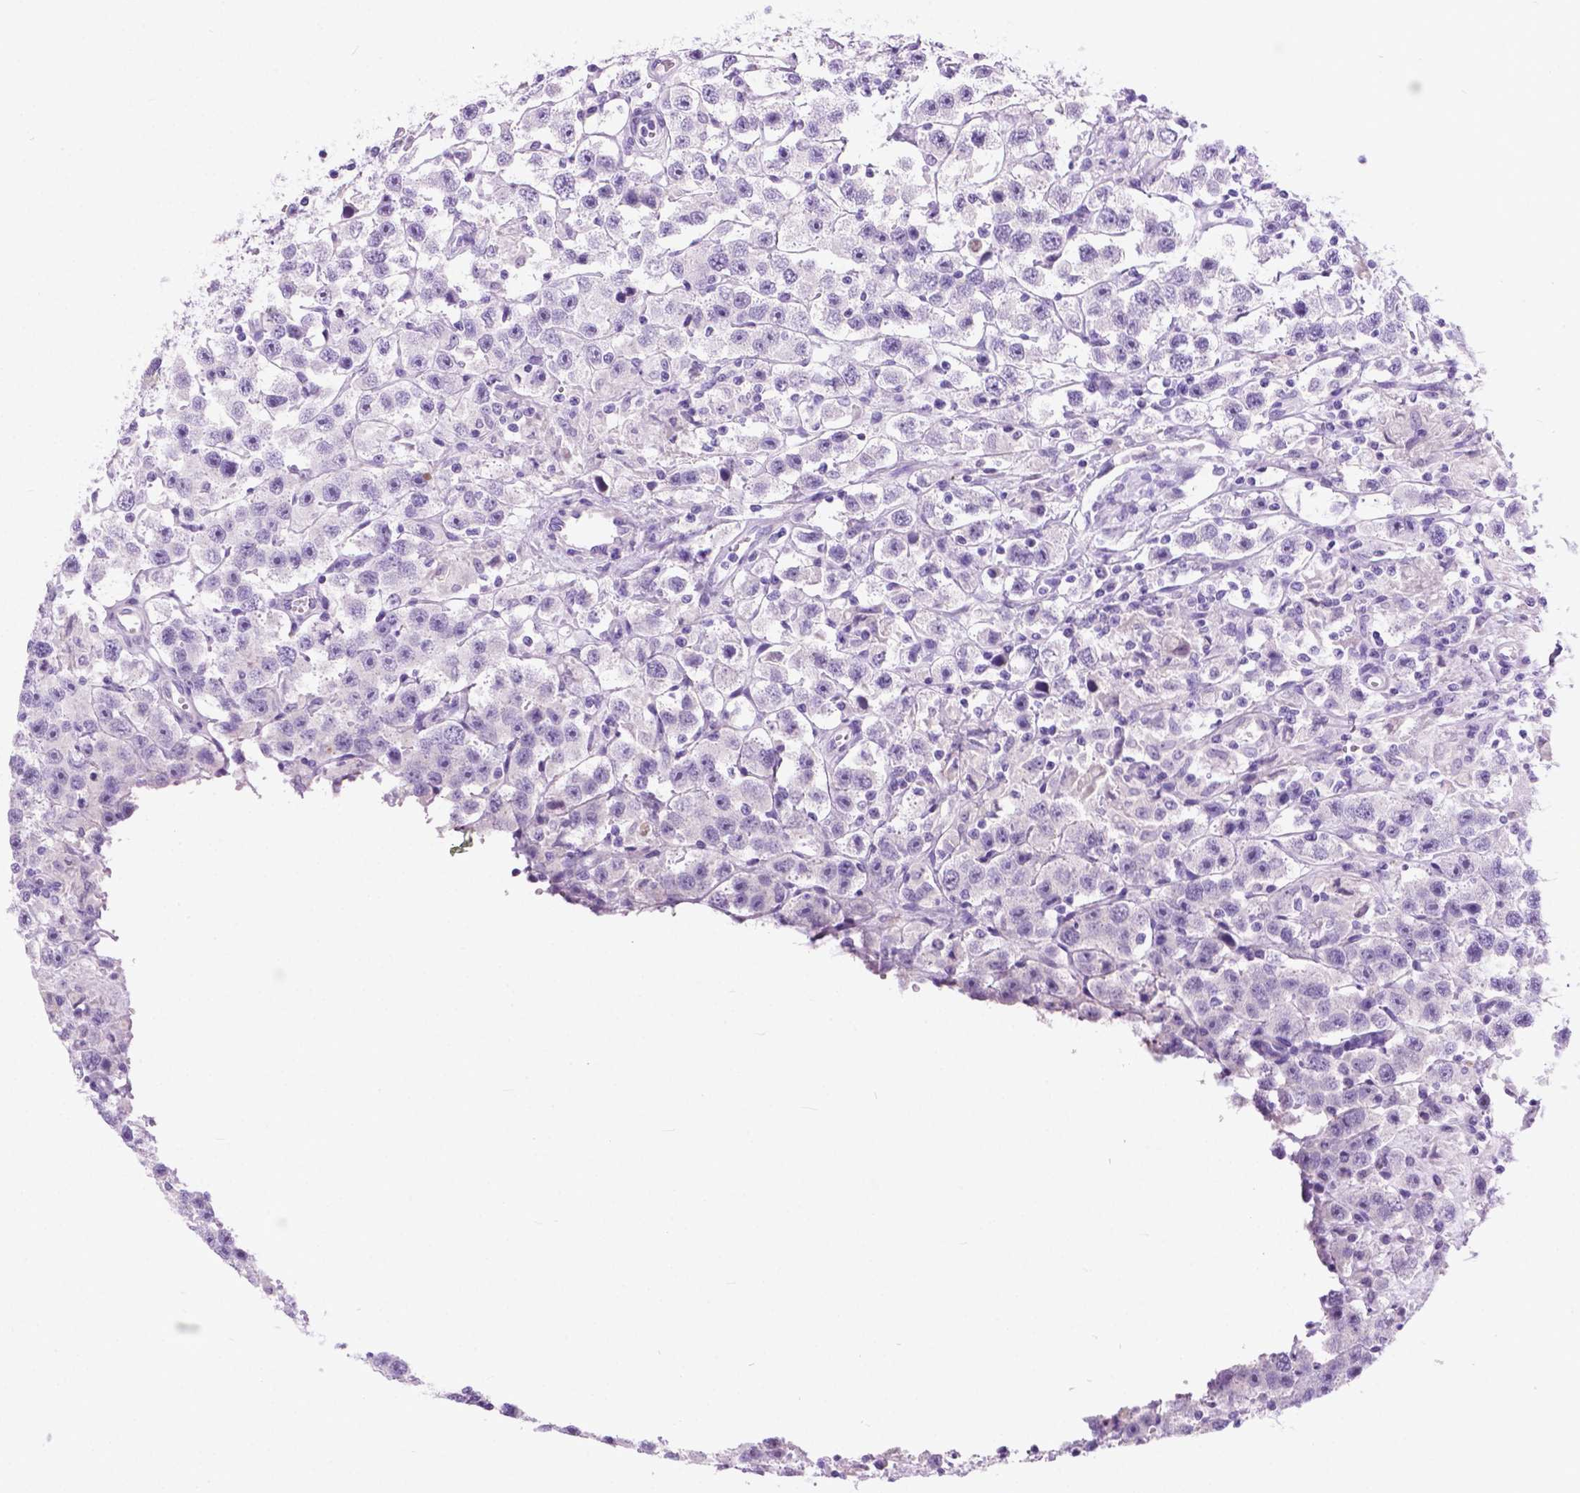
{"staining": {"intensity": "negative", "quantity": "none", "location": "none"}, "tissue": "testis cancer", "cell_type": "Tumor cells", "image_type": "cancer", "snomed": [{"axis": "morphology", "description": "Seminoma, NOS"}, {"axis": "topography", "description": "Testis"}], "caption": "The micrograph exhibits no staining of tumor cells in testis cancer (seminoma). Nuclei are stained in blue.", "gene": "ARMS2", "patient": {"sex": "male", "age": 45}}